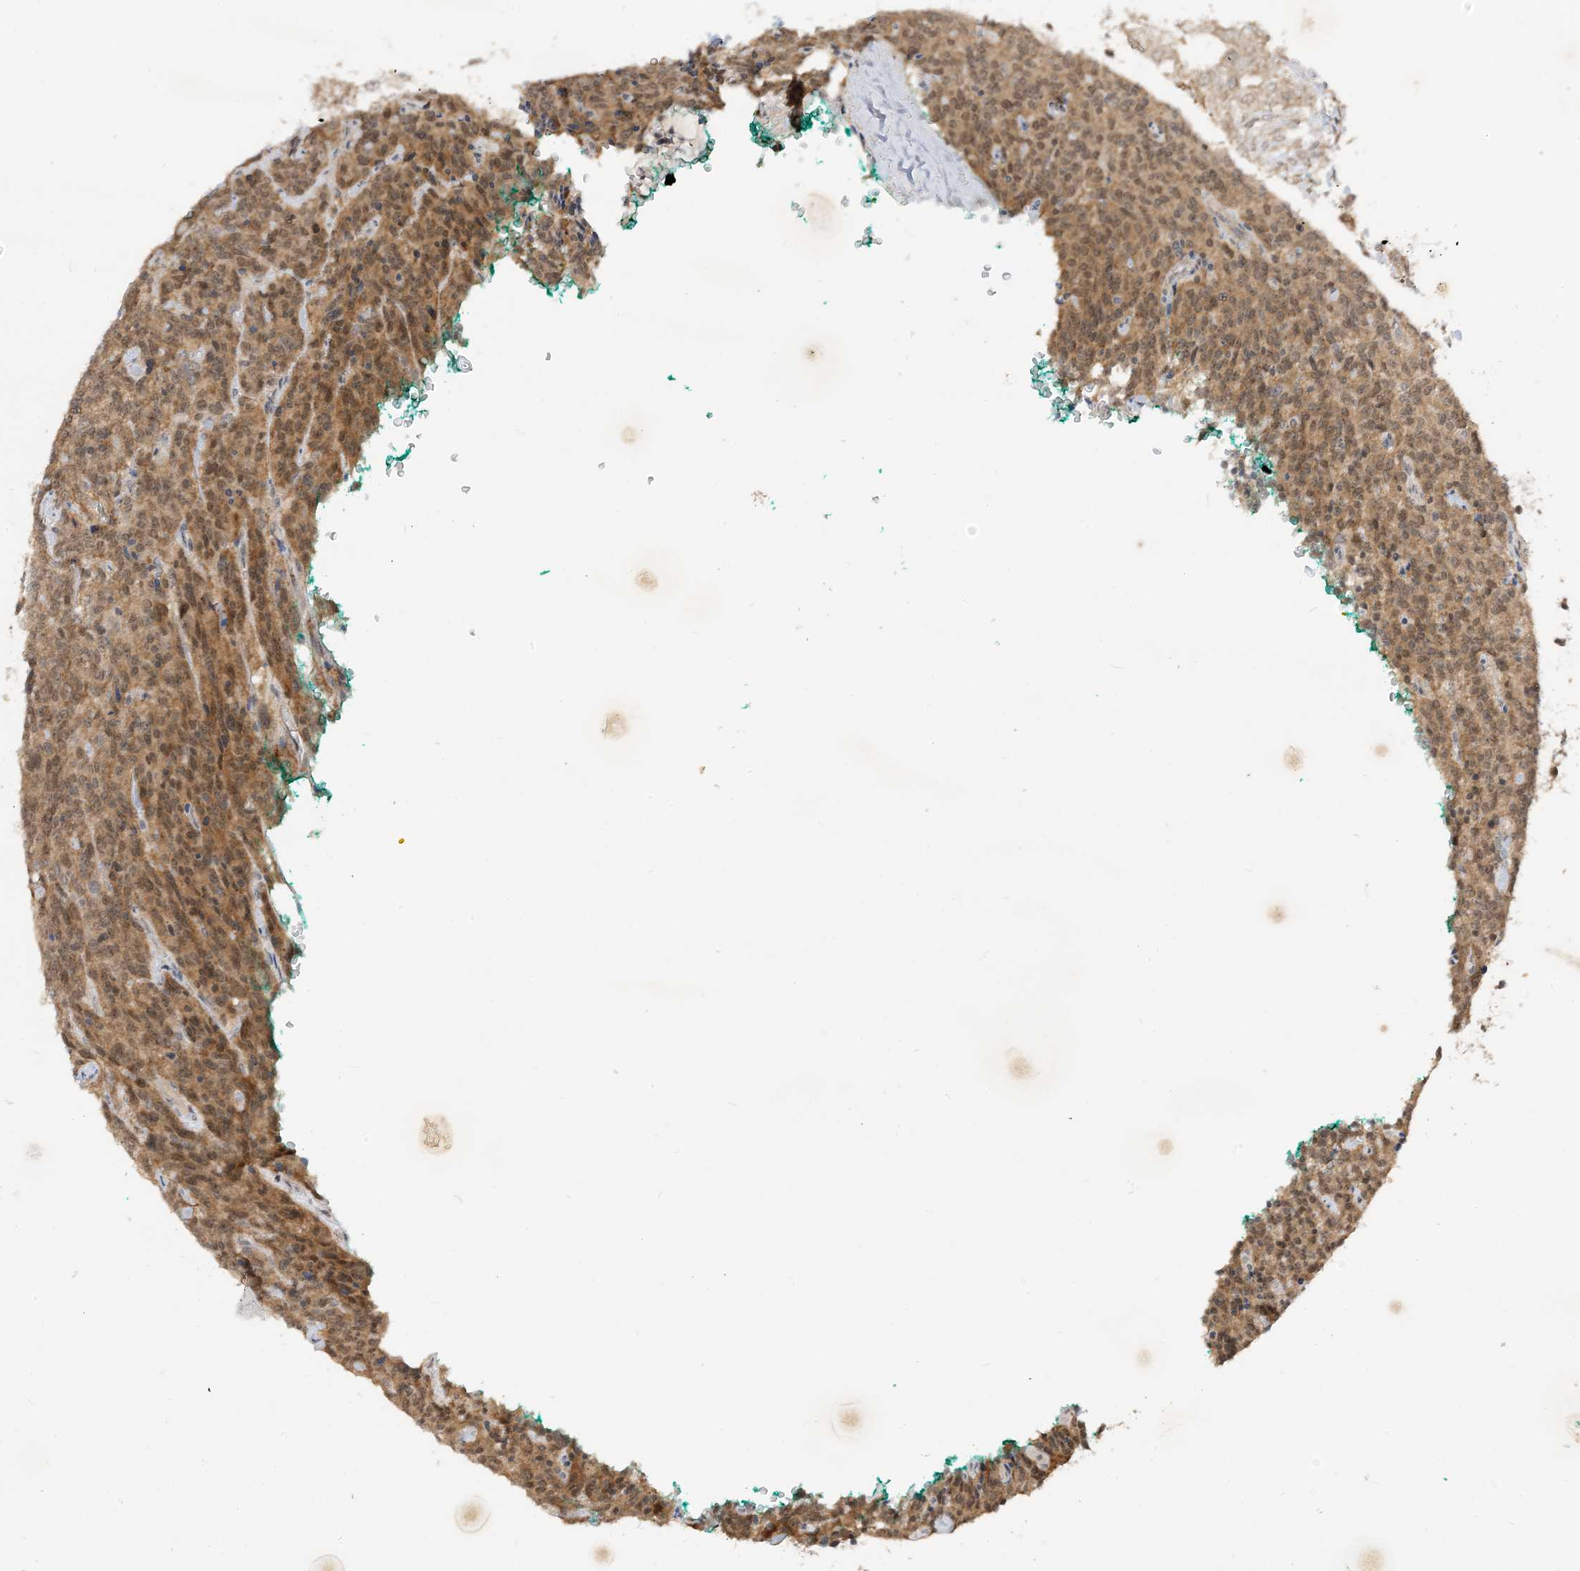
{"staining": {"intensity": "moderate", "quantity": ">75%", "location": "cytoplasmic/membranous"}, "tissue": "carcinoid", "cell_type": "Tumor cells", "image_type": "cancer", "snomed": [{"axis": "morphology", "description": "Carcinoid, malignant, NOS"}, {"axis": "topography", "description": "Lung"}], "caption": "DAB (3,3'-diaminobenzidine) immunohistochemical staining of human carcinoid (malignant) exhibits moderate cytoplasmic/membranous protein staining in about >75% of tumor cells.", "gene": "TBCC", "patient": {"sex": "female", "age": 46}}